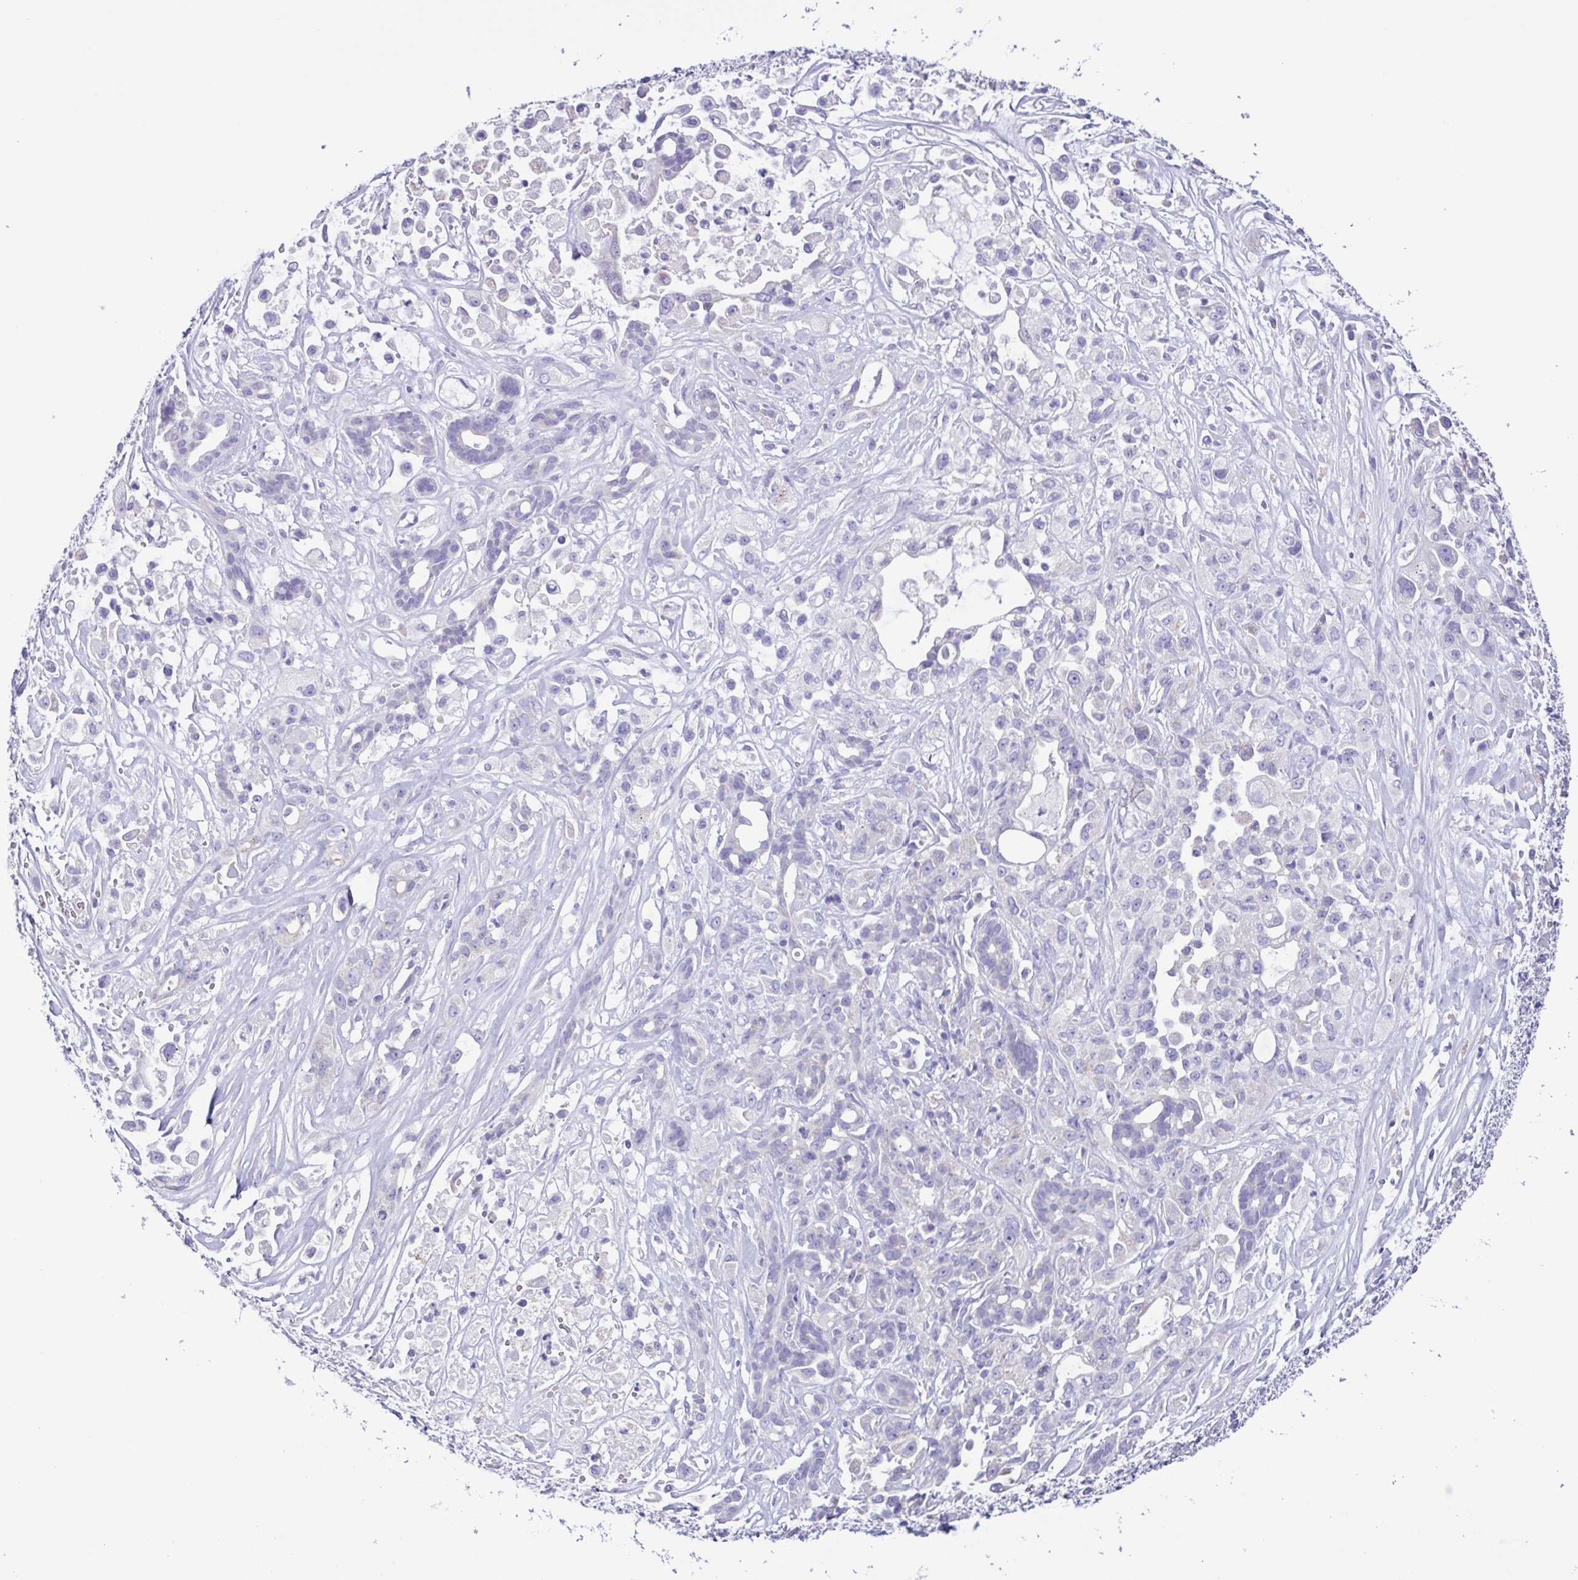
{"staining": {"intensity": "negative", "quantity": "none", "location": "none"}, "tissue": "pancreatic cancer", "cell_type": "Tumor cells", "image_type": "cancer", "snomed": [{"axis": "morphology", "description": "Adenocarcinoma, NOS"}, {"axis": "topography", "description": "Pancreas"}], "caption": "Tumor cells are negative for brown protein staining in pancreatic adenocarcinoma.", "gene": "CD72", "patient": {"sex": "male", "age": 44}}